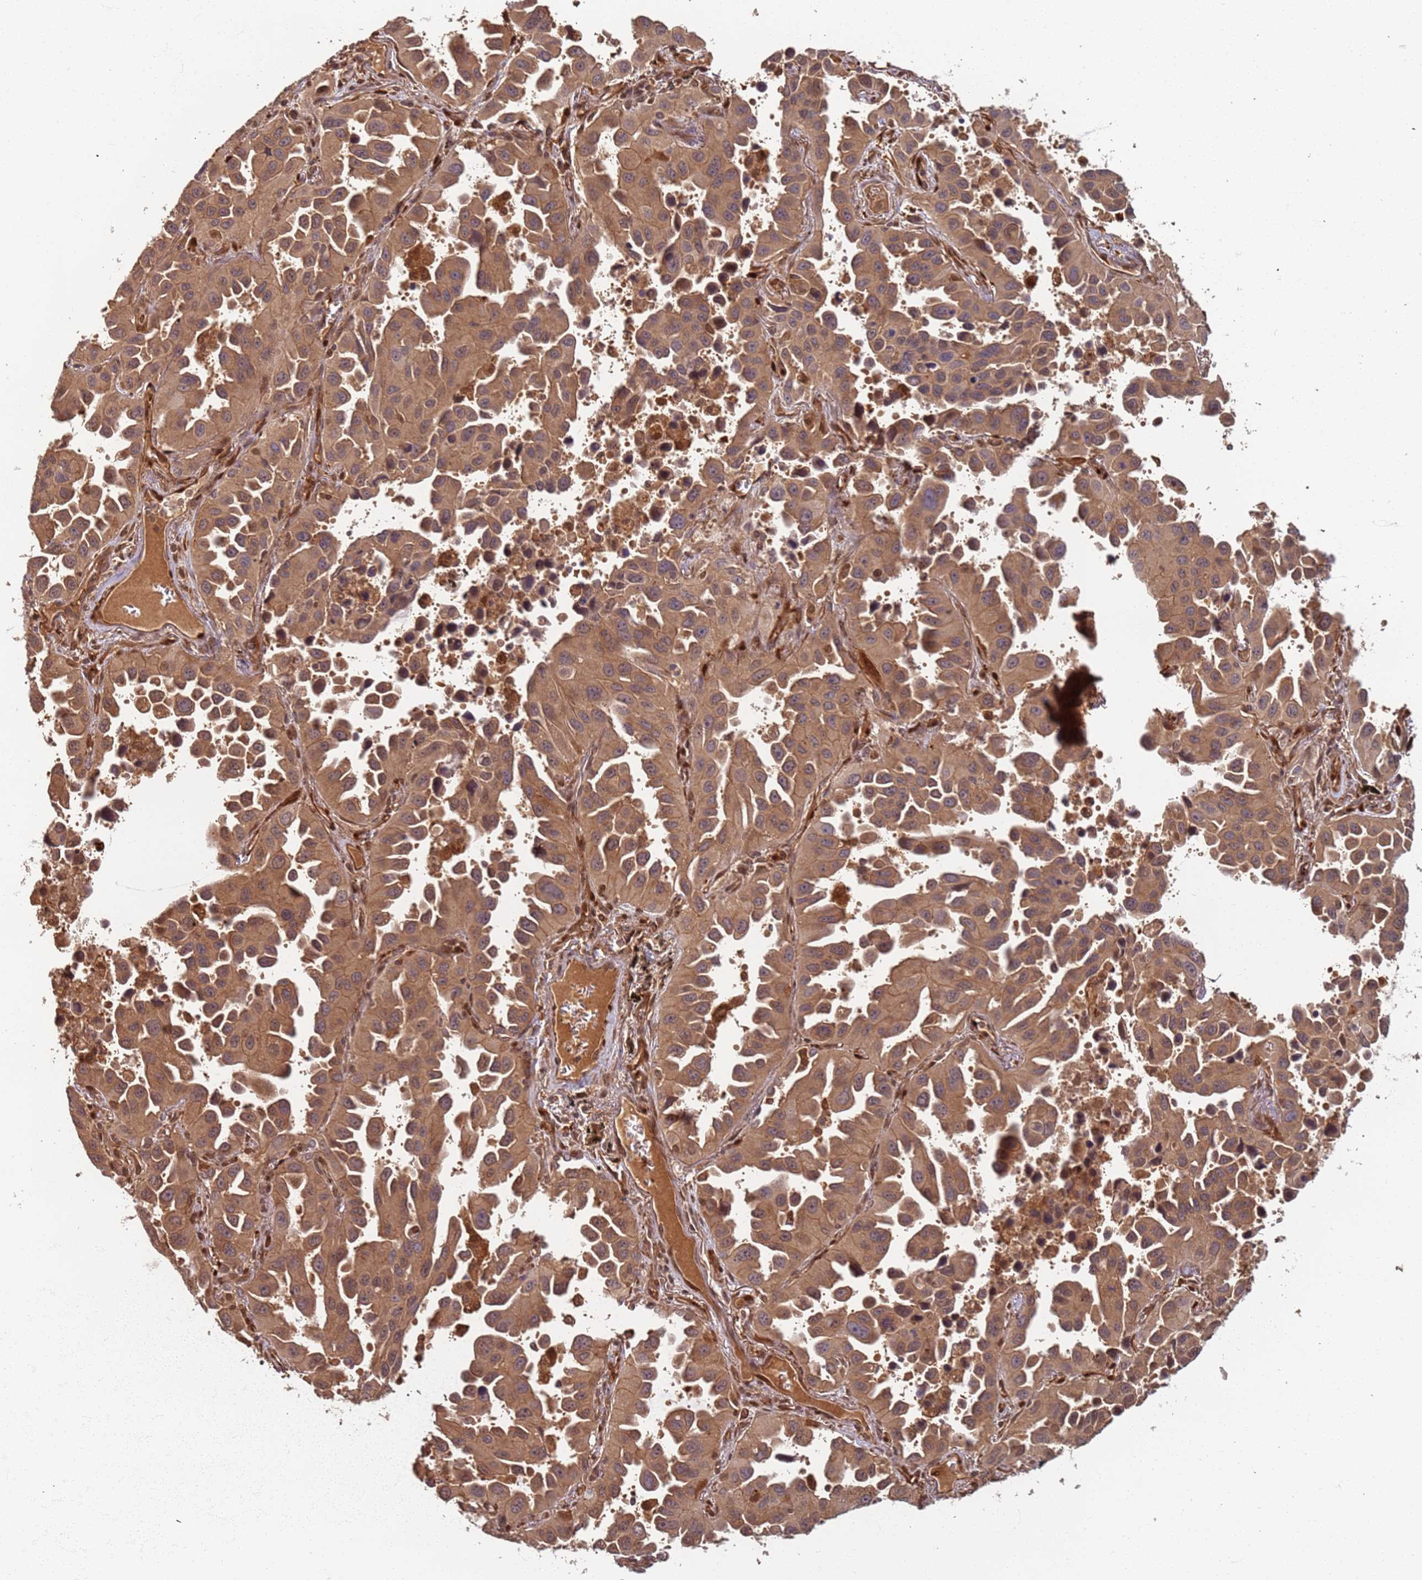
{"staining": {"intensity": "moderate", "quantity": ">75%", "location": "cytoplasmic/membranous"}, "tissue": "lung cancer", "cell_type": "Tumor cells", "image_type": "cancer", "snomed": [{"axis": "morphology", "description": "Adenocarcinoma, NOS"}, {"axis": "topography", "description": "Lung"}], "caption": "This image demonstrates immunohistochemistry (IHC) staining of human lung adenocarcinoma, with medium moderate cytoplasmic/membranous staining in approximately >75% of tumor cells.", "gene": "SDCCAG8", "patient": {"sex": "male", "age": 66}}